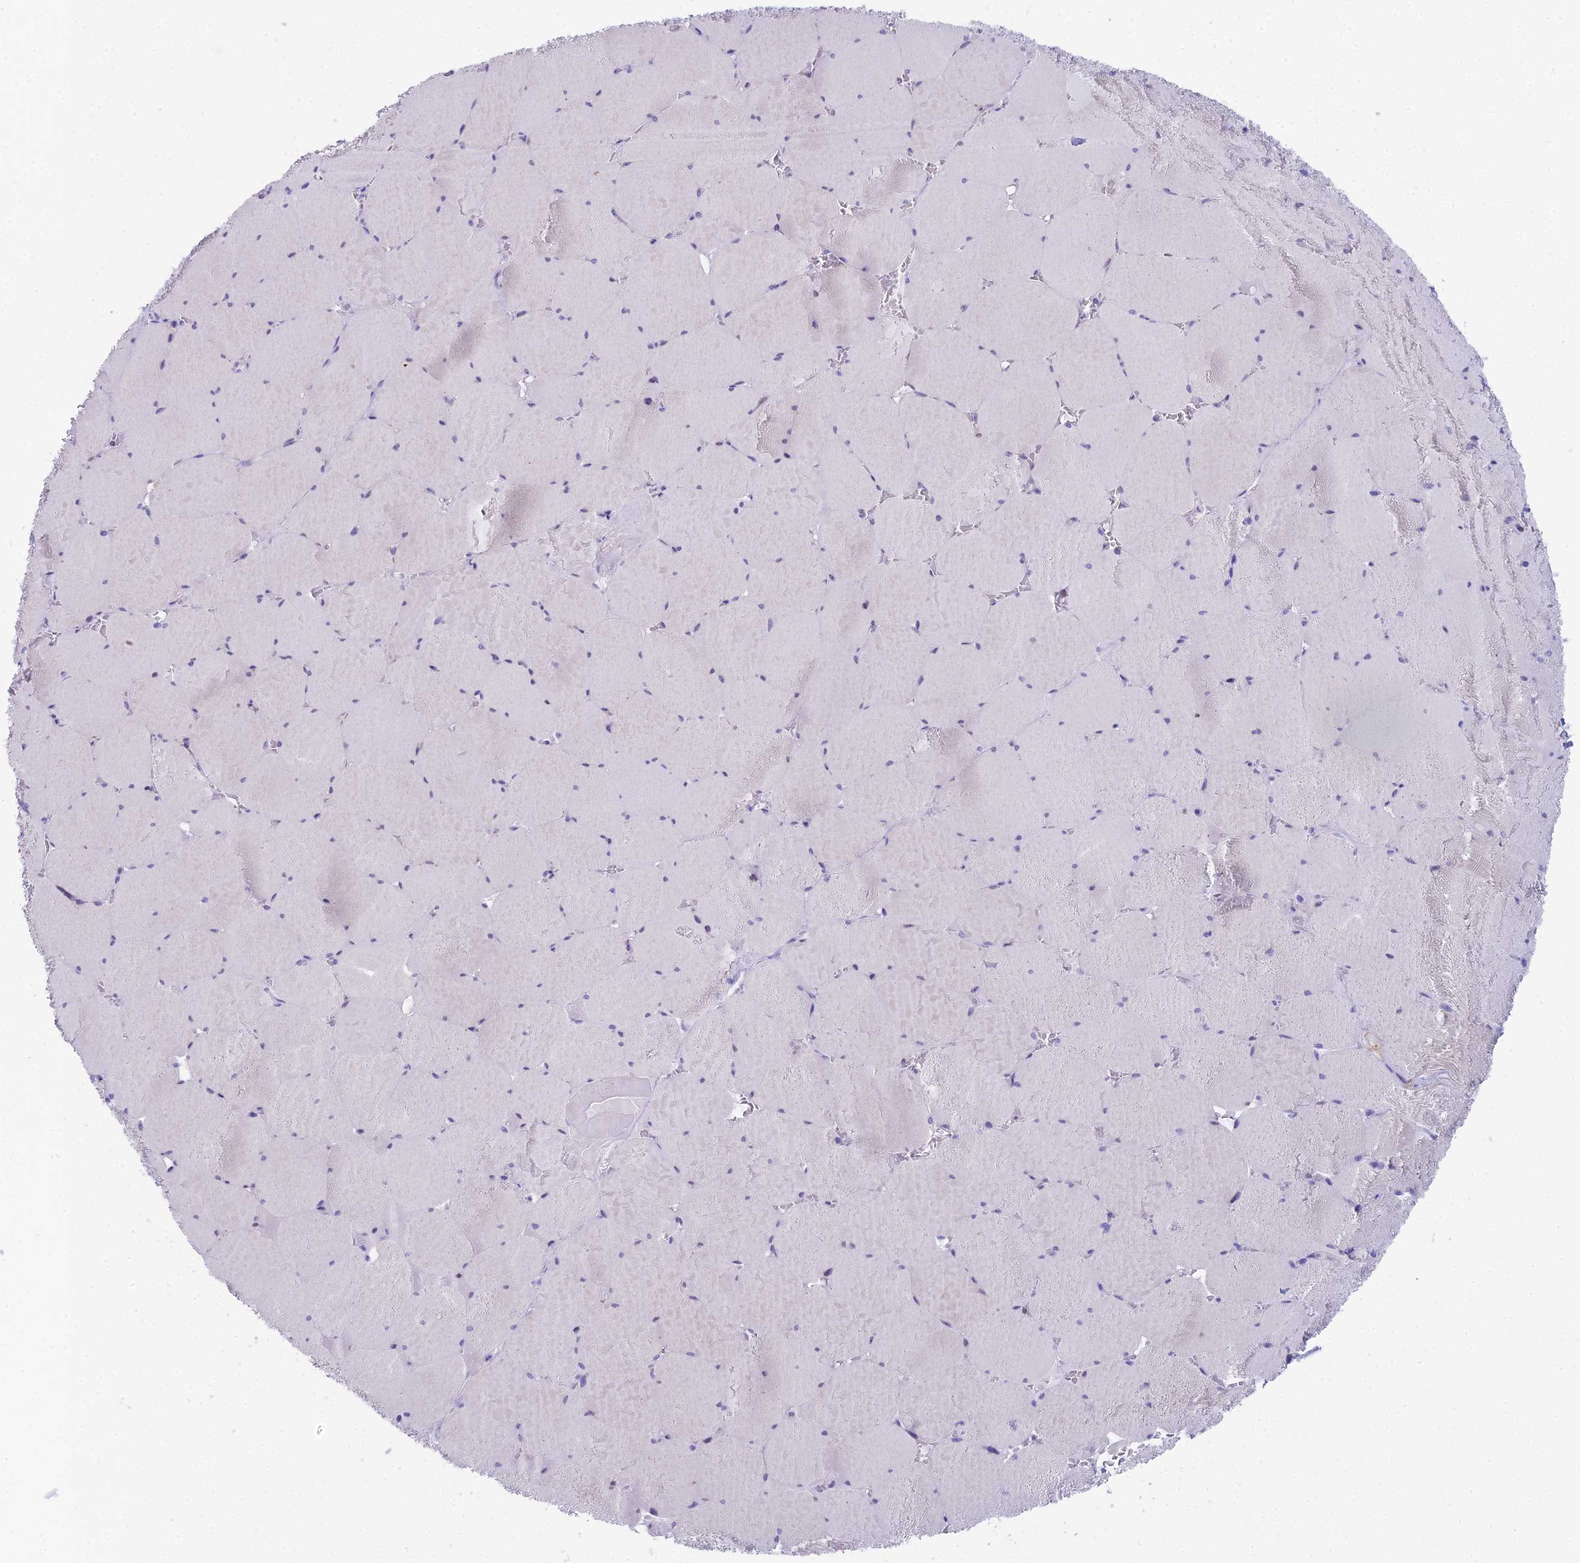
{"staining": {"intensity": "negative", "quantity": "none", "location": "none"}, "tissue": "skeletal muscle", "cell_type": "Myocytes", "image_type": "normal", "snomed": [{"axis": "morphology", "description": "Normal tissue, NOS"}, {"axis": "topography", "description": "Skeletal muscle"}, {"axis": "topography", "description": "Head-Neck"}], "caption": "Human skeletal muscle stained for a protein using IHC demonstrates no staining in myocytes.", "gene": "CC2D2A", "patient": {"sex": "male", "age": 66}}